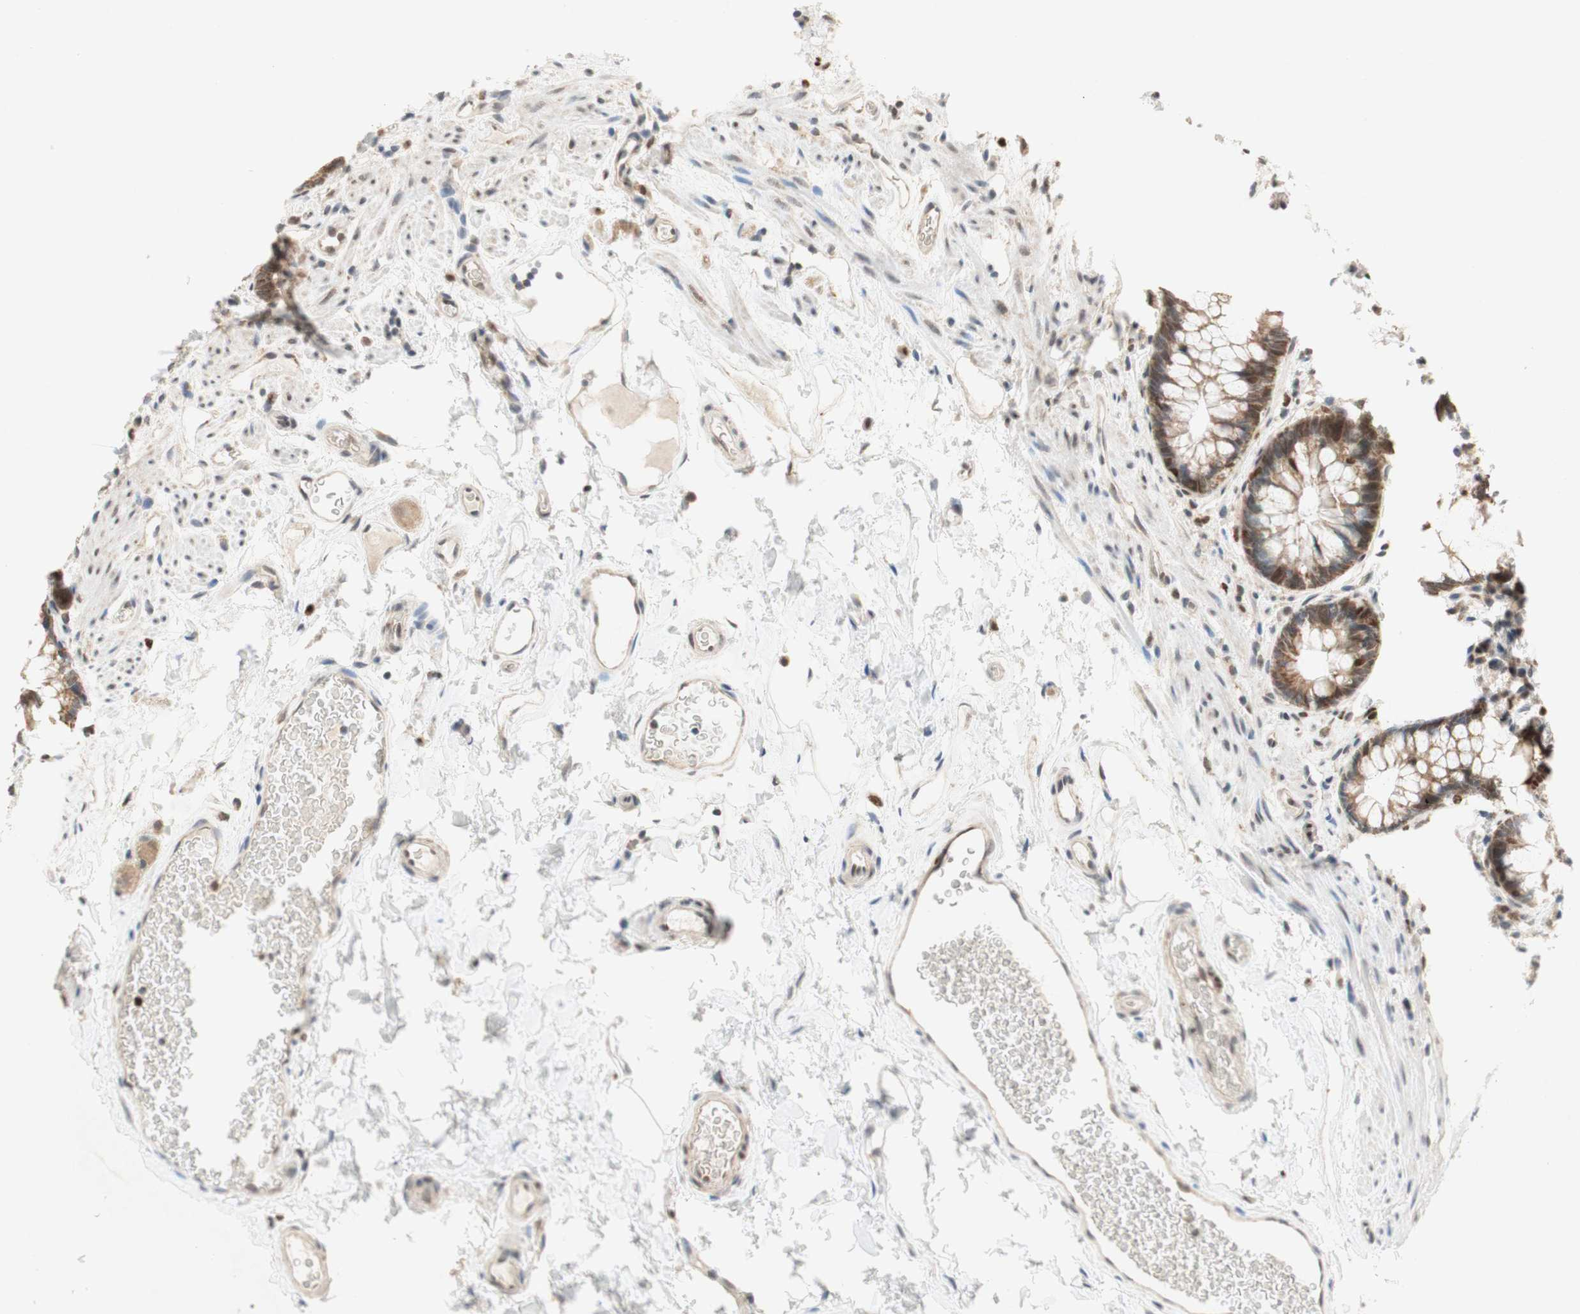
{"staining": {"intensity": "moderate", "quantity": ">75%", "location": "cytoplasmic/membranous"}, "tissue": "colon", "cell_type": "Endothelial cells", "image_type": "normal", "snomed": [{"axis": "morphology", "description": "Normal tissue, NOS"}, {"axis": "topography", "description": "Colon"}], "caption": "Moderate cytoplasmic/membranous expression for a protein is identified in approximately >75% of endothelial cells of normal colon using immunohistochemistry (IHC).", "gene": "DNMT3A", "patient": {"sex": "female", "age": 80}}